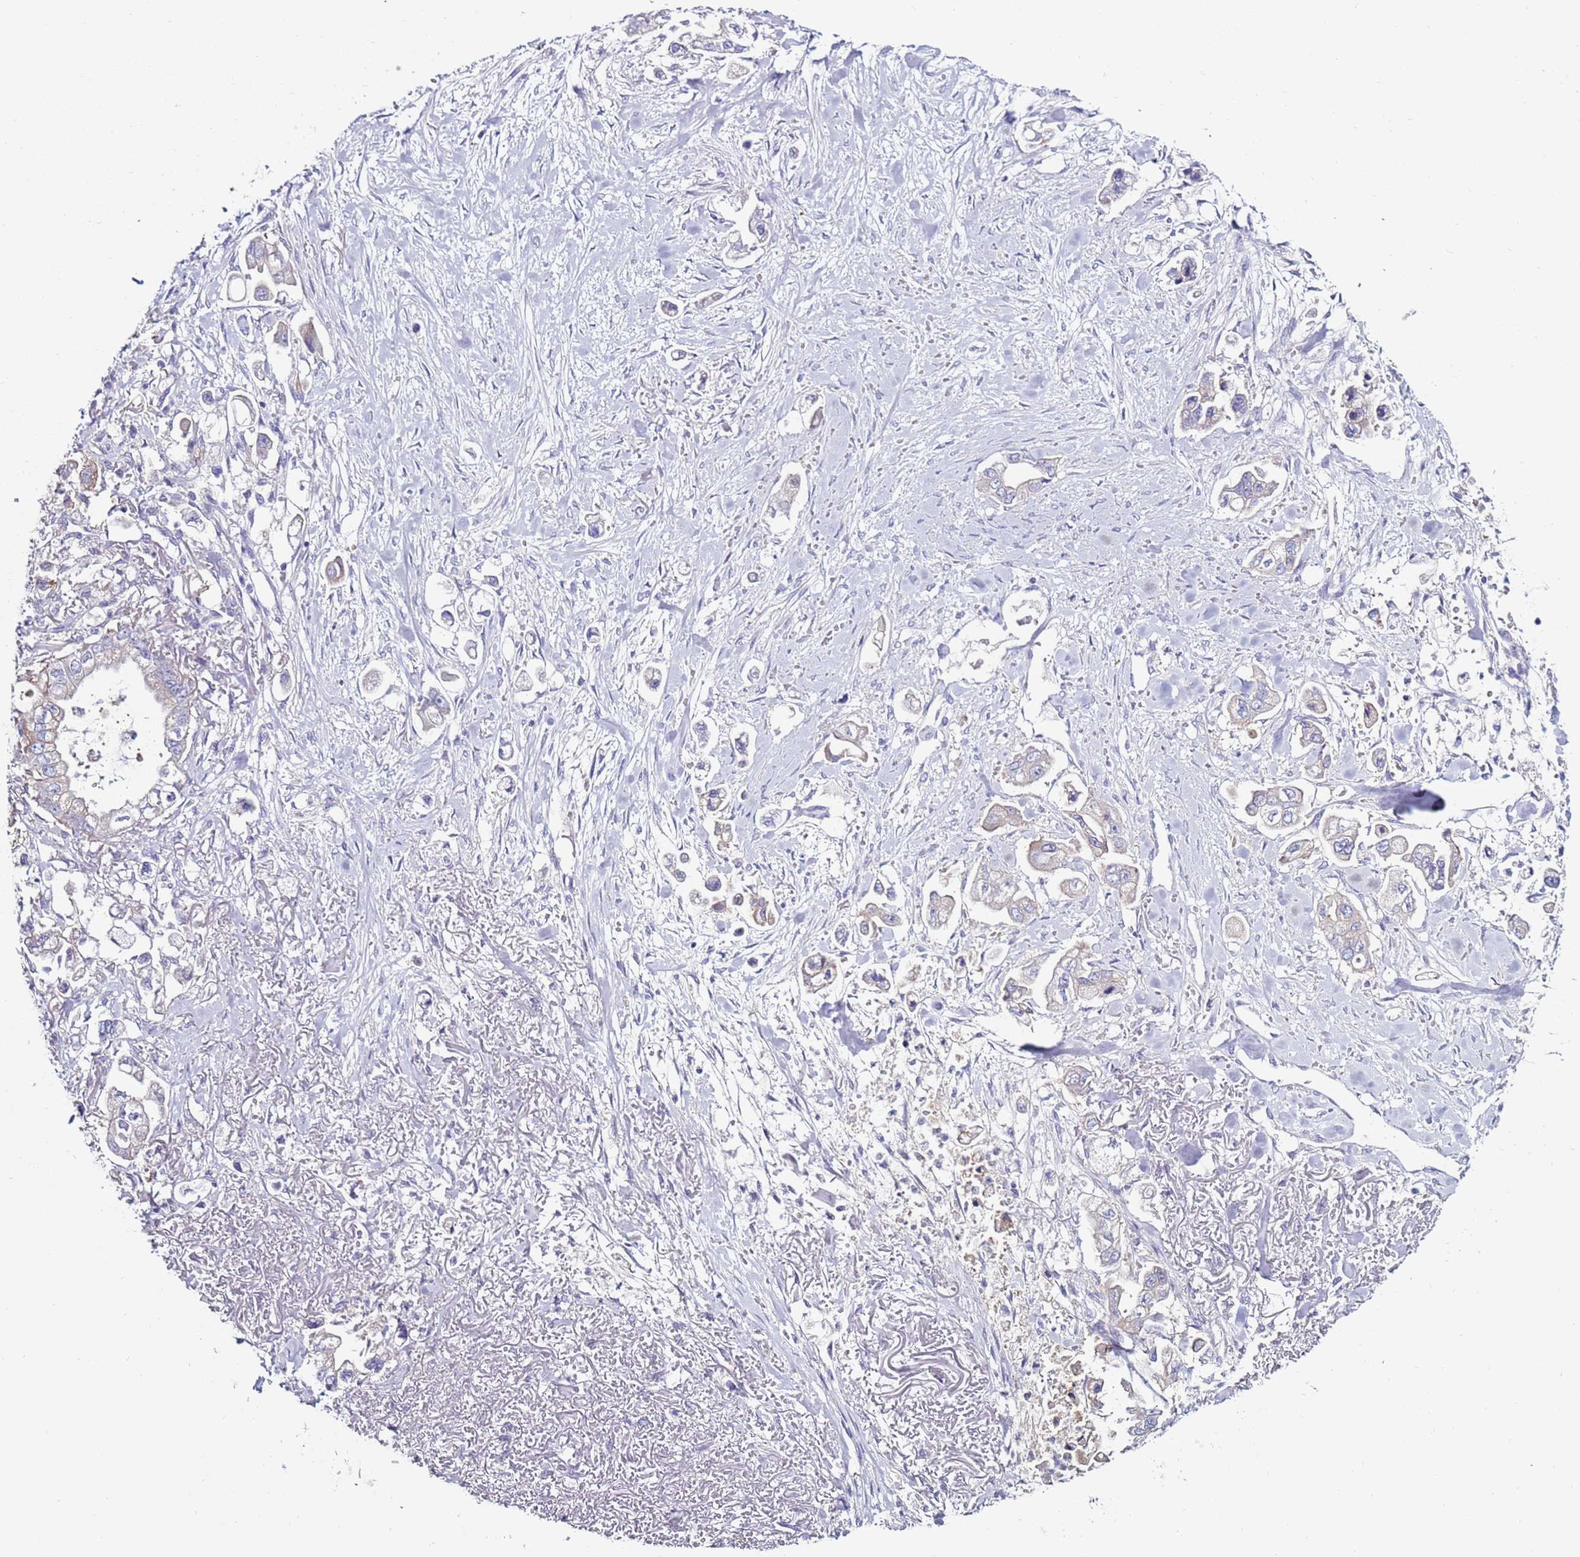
{"staining": {"intensity": "moderate", "quantity": "<25%", "location": "cytoplasmic/membranous"}, "tissue": "stomach cancer", "cell_type": "Tumor cells", "image_type": "cancer", "snomed": [{"axis": "morphology", "description": "Adenocarcinoma, NOS"}, {"axis": "topography", "description": "Stomach"}], "caption": "Adenocarcinoma (stomach) stained with DAB IHC displays low levels of moderate cytoplasmic/membranous staining in approximately <25% of tumor cells. (DAB (3,3'-diaminobenzidine) IHC, brown staining for protein, blue staining for nuclei).", "gene": "GPN3", "patient": {"sex": "male", "age": 62}}